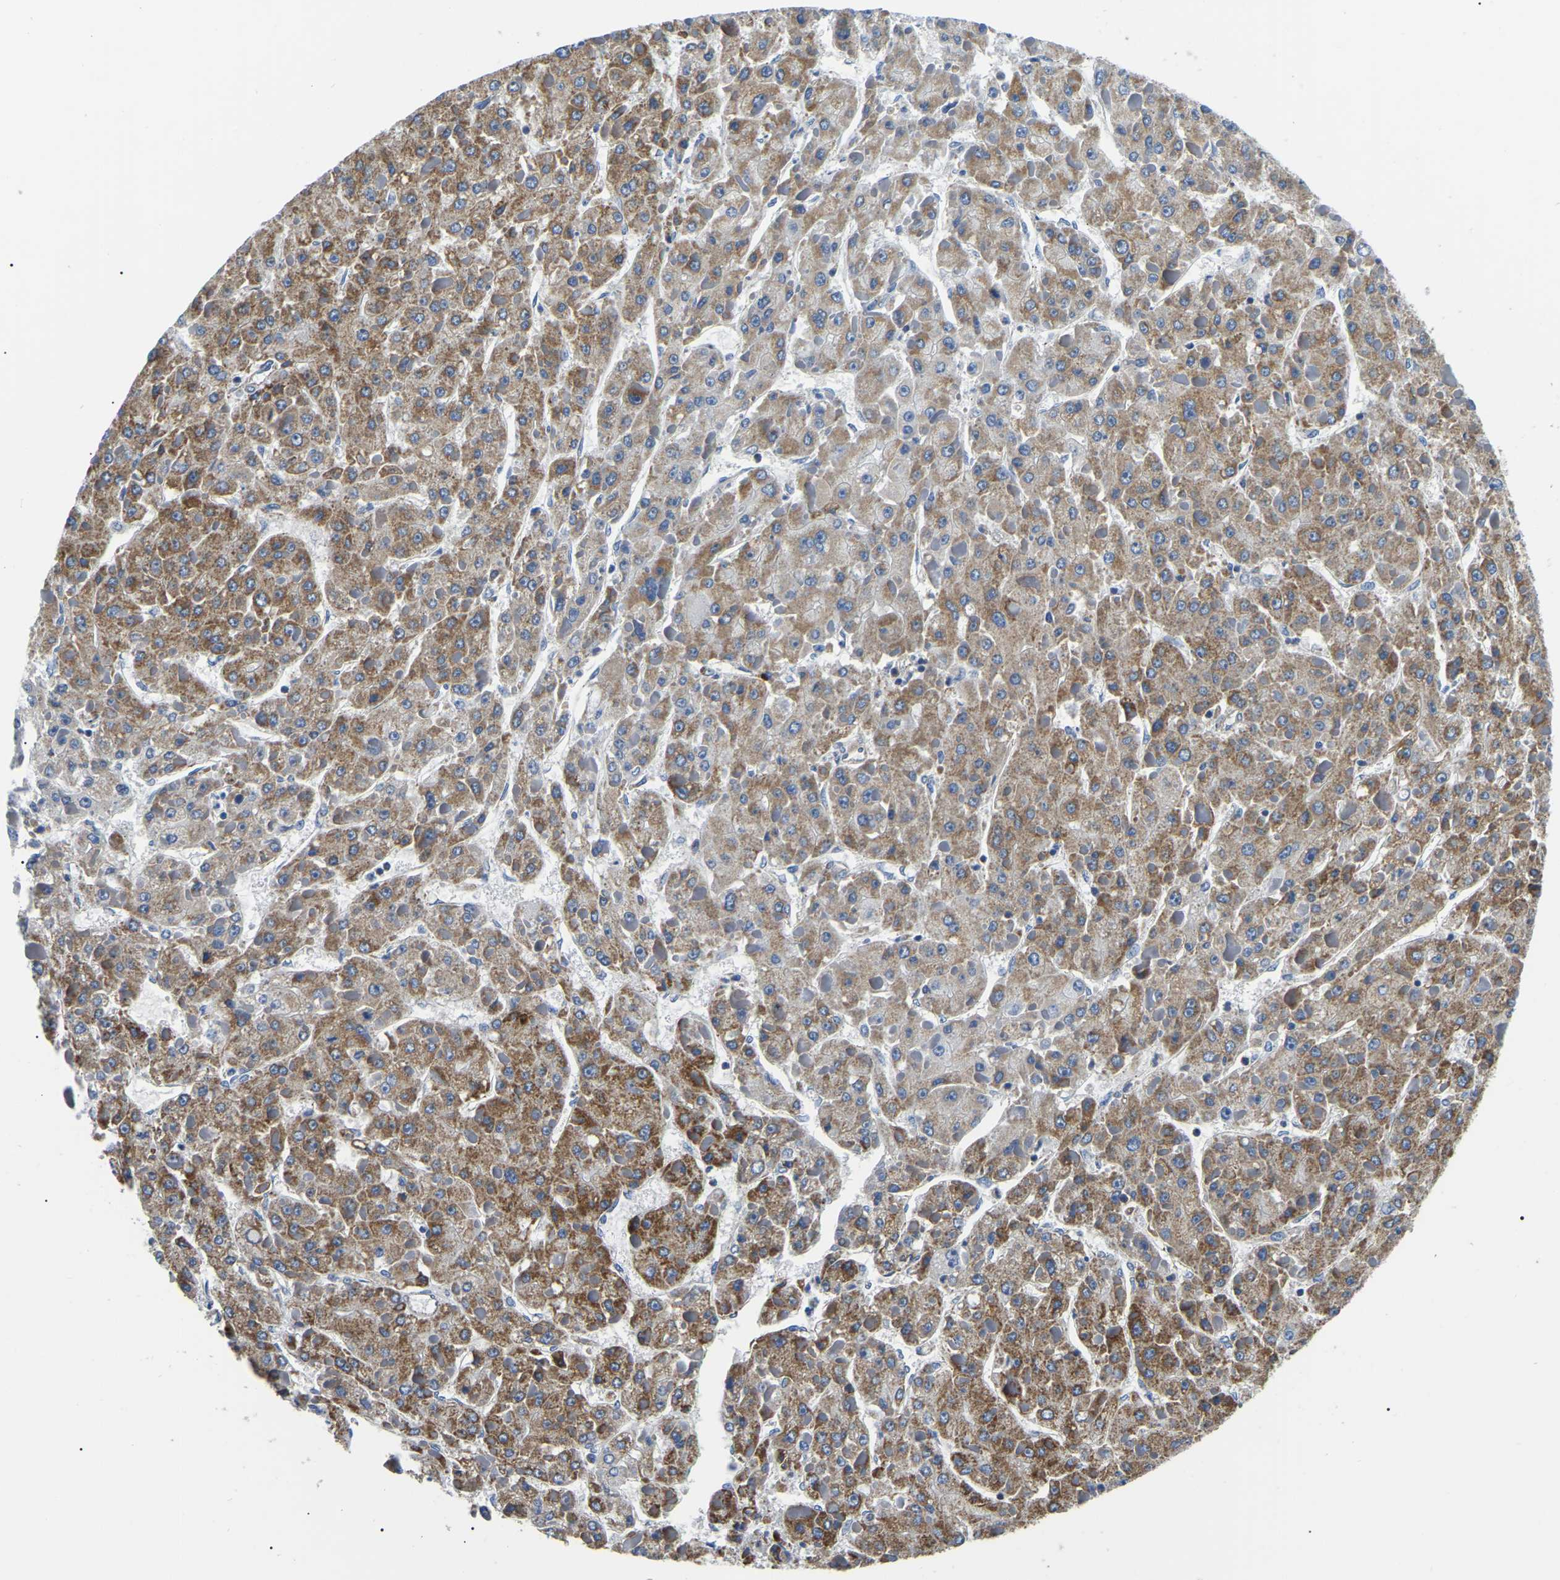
{"staining": {"intensity": "moderate", "quantity": ">75%", "location": "cytoplasmic/membranous"}, "tissue": "liver cancer", "cell_type": "Tumor cells", "image_type": "cancer", "snomed": [{"axis": "morphology", "description": "Carcinoma, Hepatocellular, NOS"}, {"axis": "topography", "description": "Liver"}], "caption": "DAB (3,3'-diaminobenzidine) immunohistochemical staining of liver cancer (hepatocellular carcinoma) reveals moderate cytoplasmic/membranous protein staining in about >75% of tumor cells.", "gene": "PPM1E", "patient": {"sex": "female", "age": 73}}